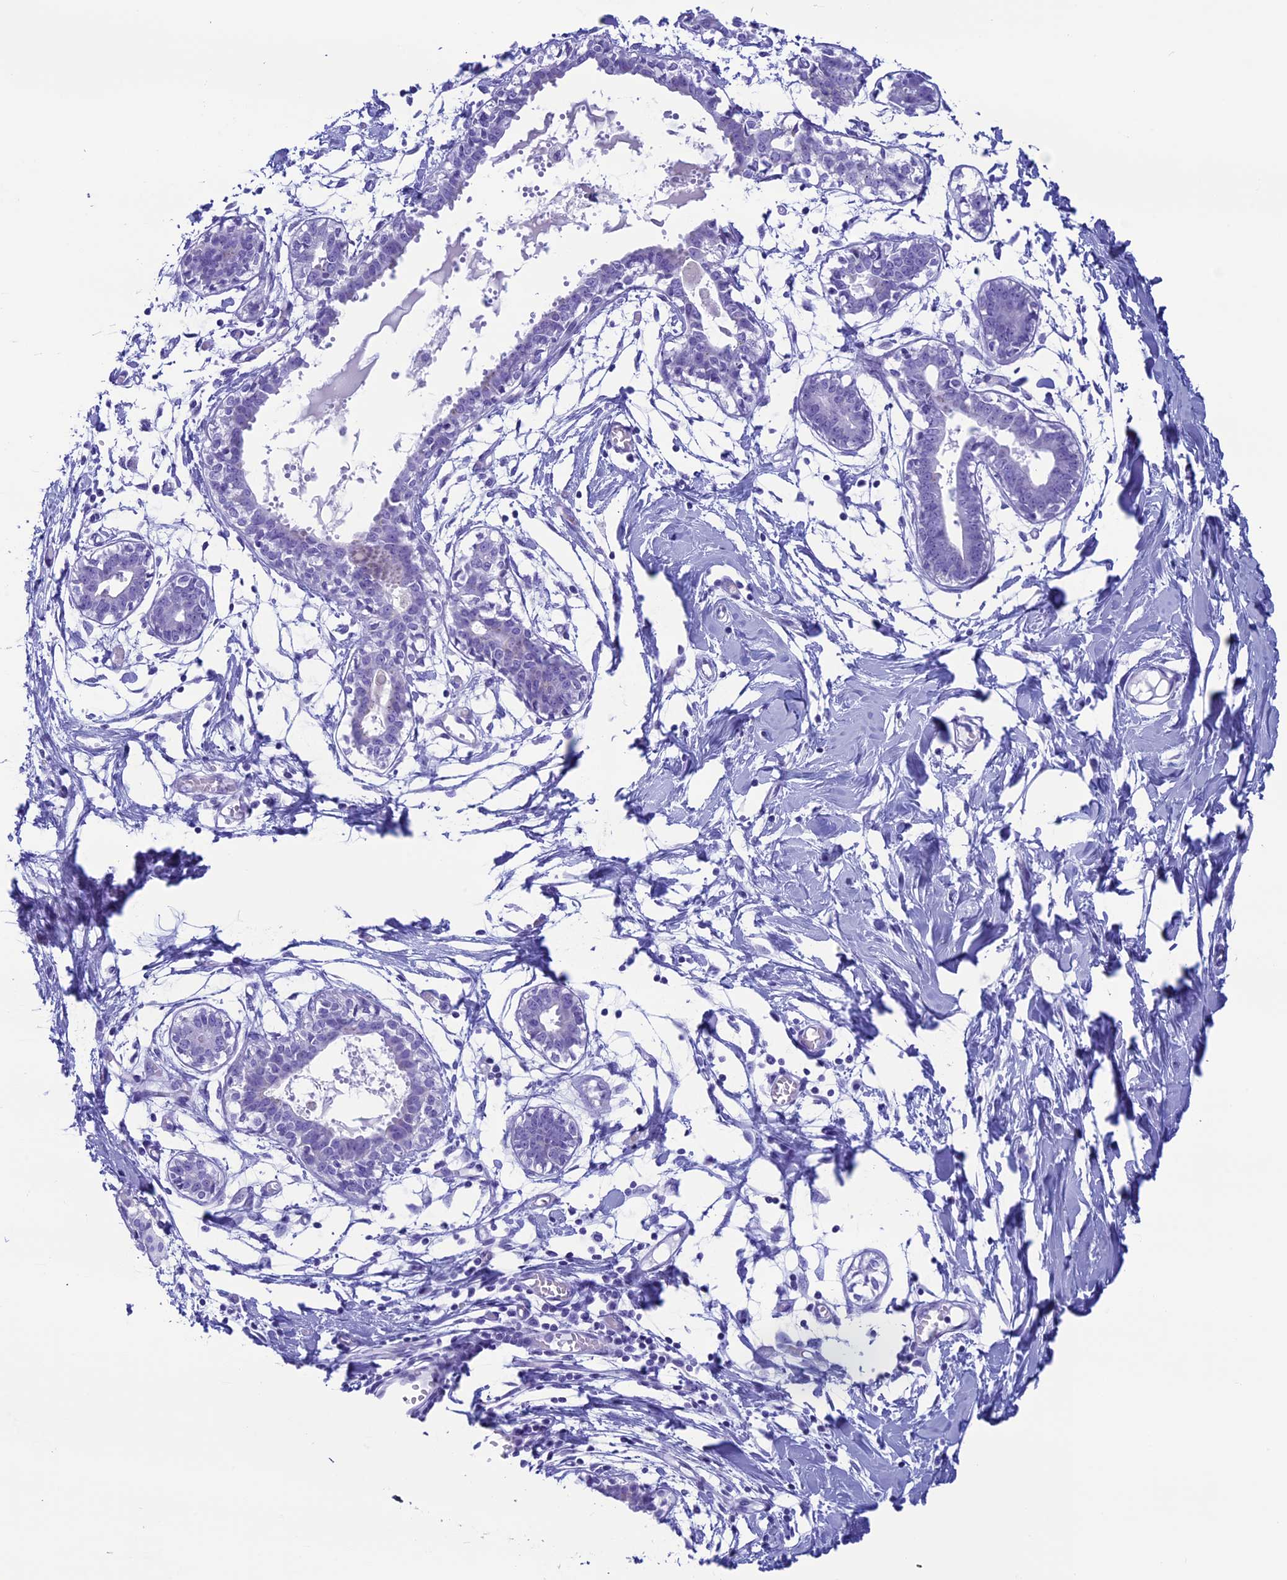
{"staining": {"intensity": "negative", "quantity": "none", "location": "none"}, "tissue": "breast", "cell_type": "Adipocytes", "image_type": "normal", "snomed": [{"axis": "morphology", "description": "Normal tissue, NOS"}, {"axis": "topography", "description": "Breast"}], "caption": "Immunohistochemical staining of unremarkable human breast shows no significant positivity in adipocytes.", "gene": "FAM169A", "patient": {"sex": "female", "age": 27}}